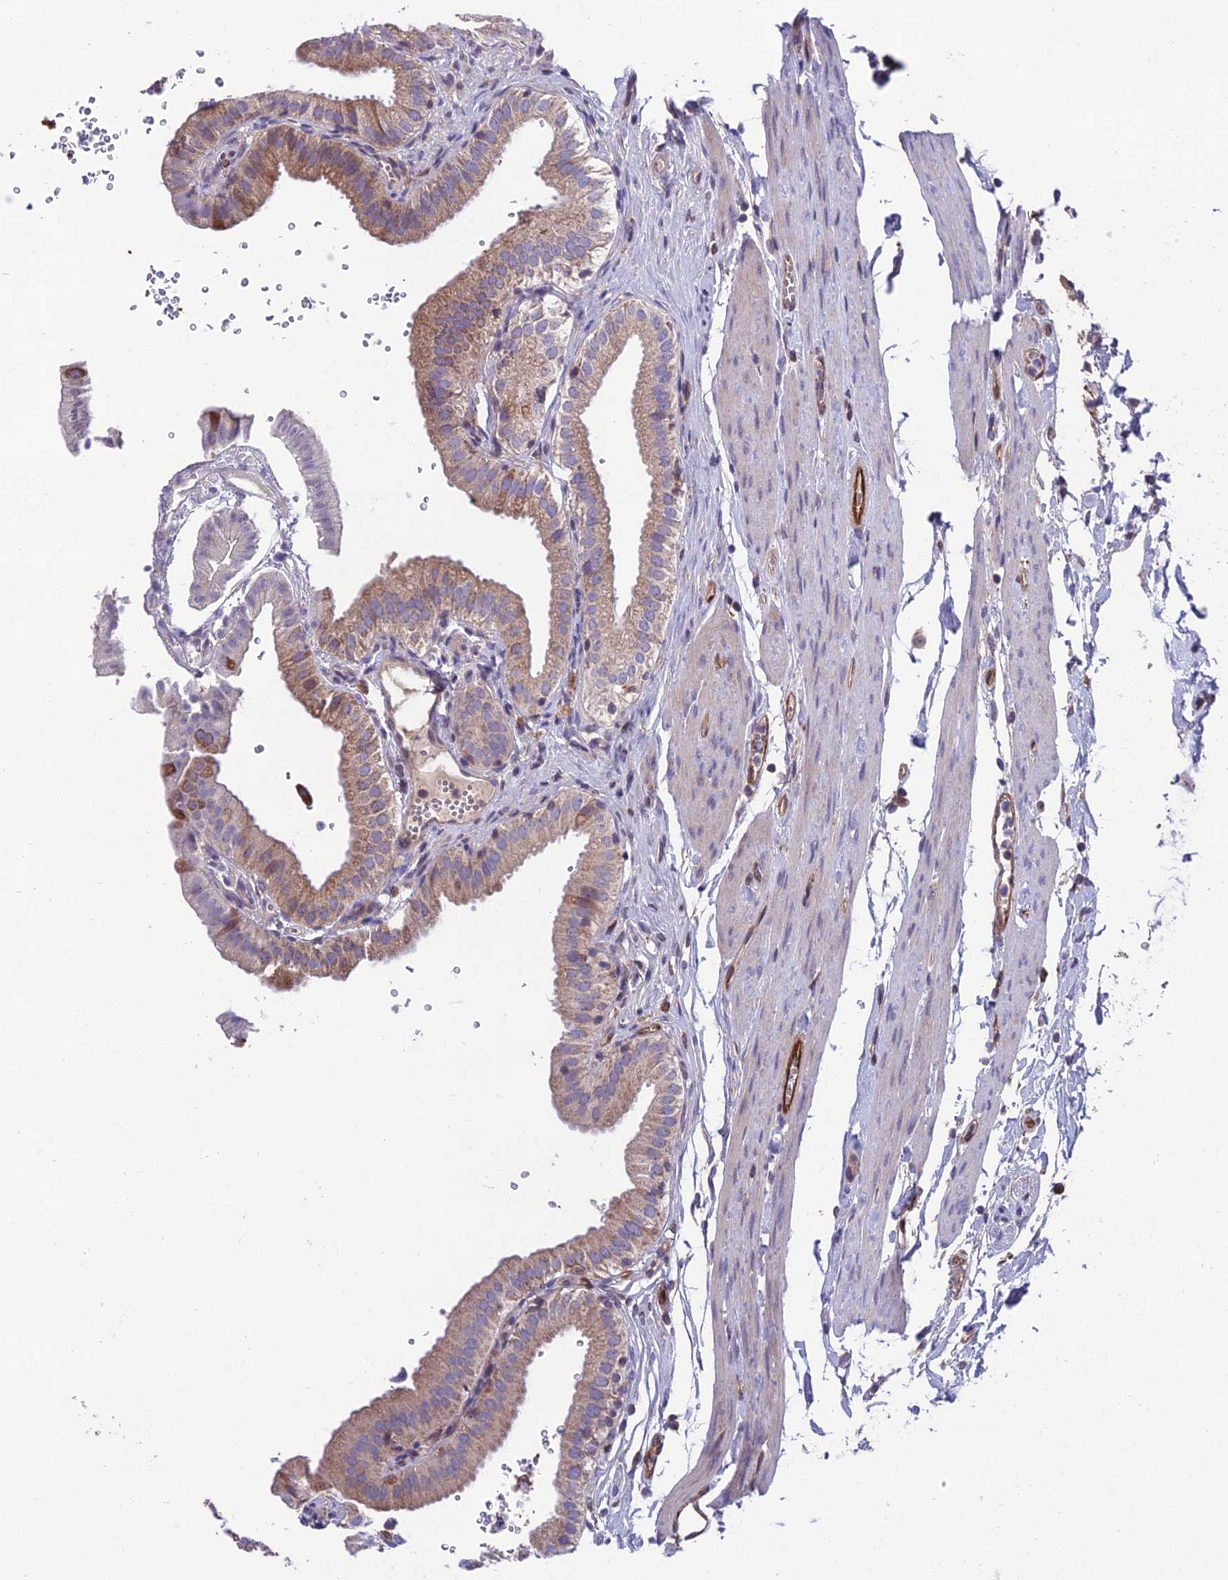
{"staining": {"intensity": "moderate", "quantity": ">75%", "location": "cytoplasmic/membranous"}, "tissue": "gallbladder", "cell_type": "Glandular cells", "image_type": "normal", "snomed": [{"axis": "morphology", "description": "Normal tissue, NOS"}, {"axis": "topography", "description": "Gallbladder"}], "caption": "Protein analysis of benign gallbladder reveals moderate cytoplasmic/membranous positivity in approximately >75% of glandular cells.", "gene": "RTN4RL1", "patient": {"sex": "female", "age": 61}}